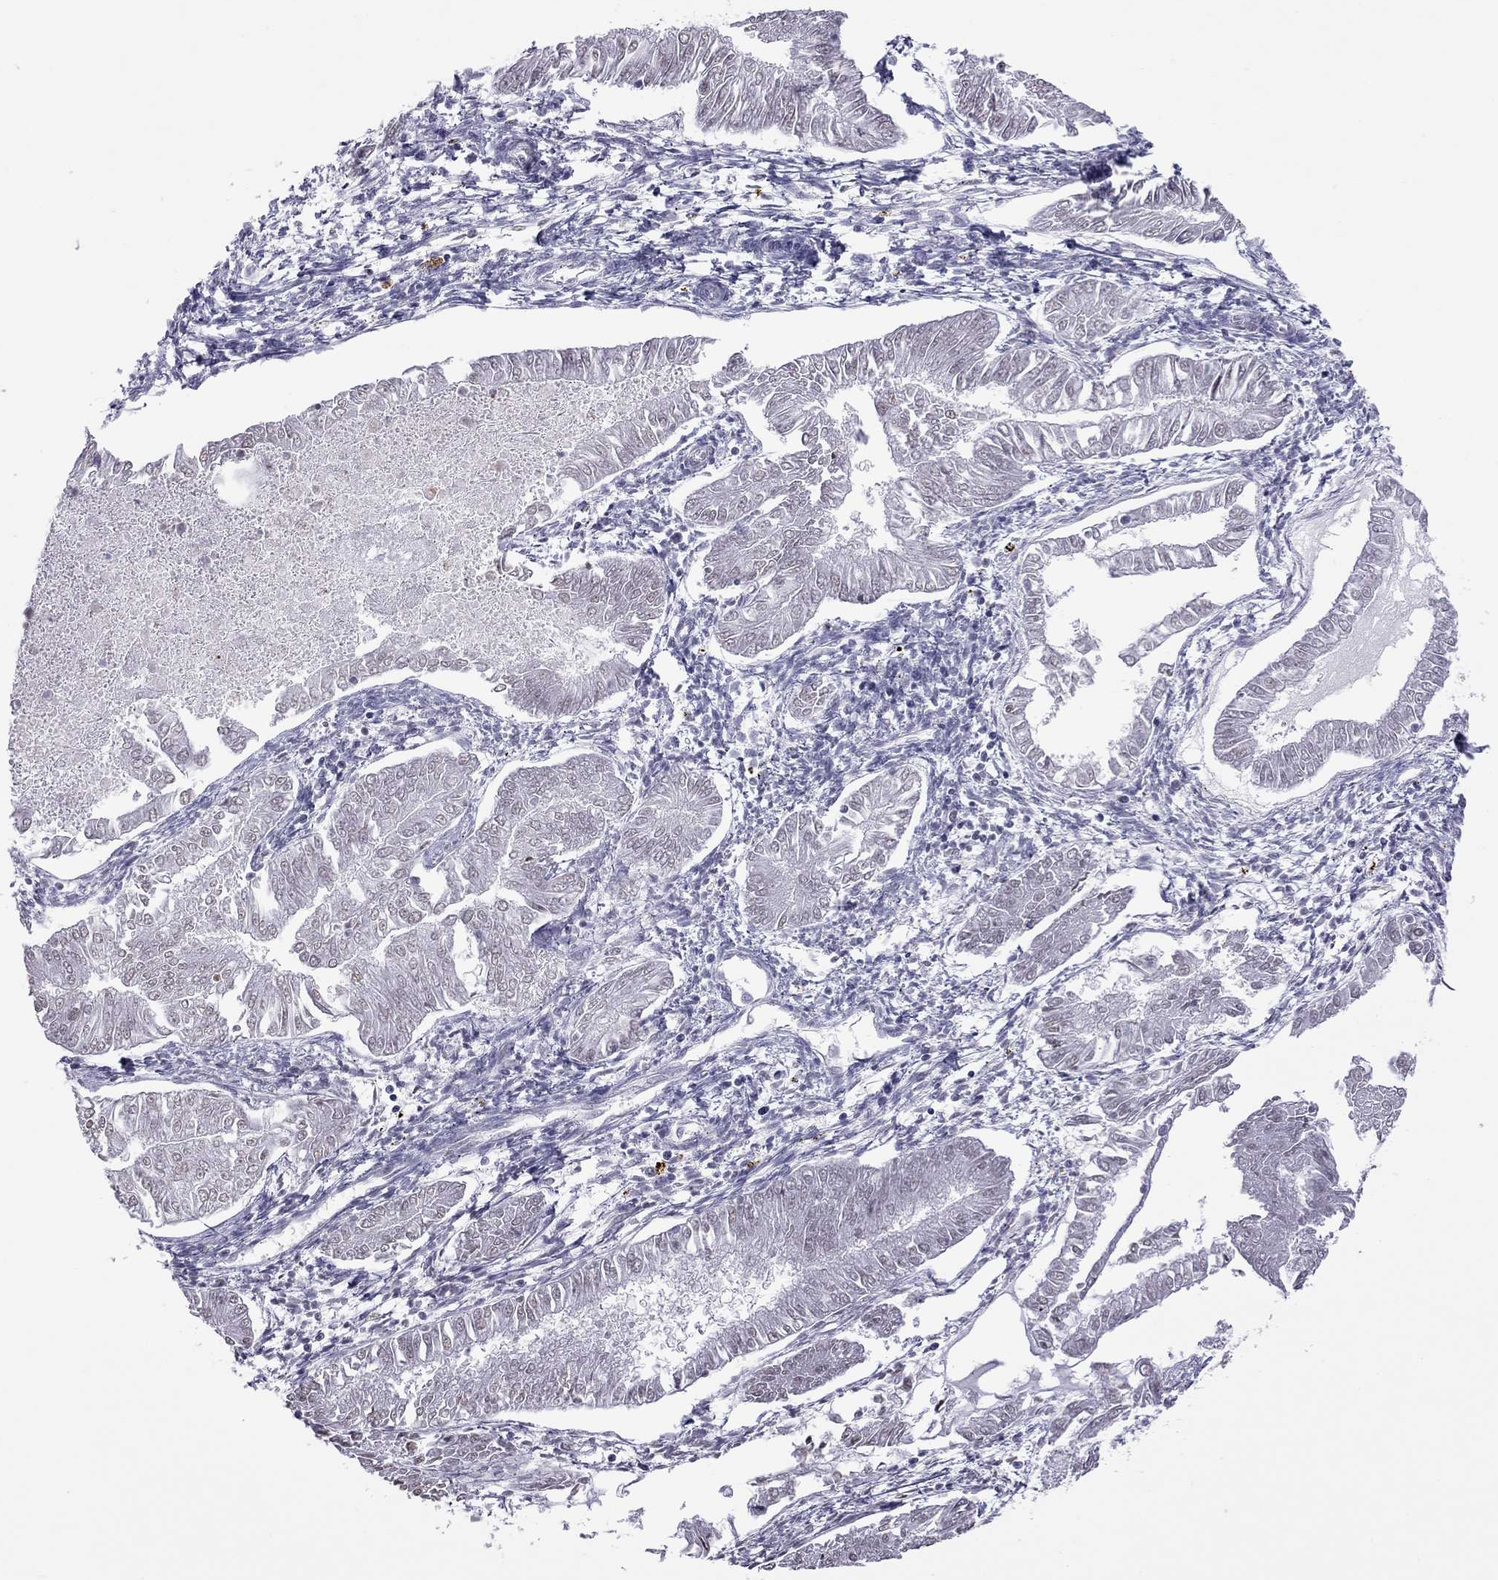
{"staining": {"intensity": "negative", "quantity": "none", "location": "none"}, "tissue": "endometrial cancer", "cell_type": "Tumor cells", "image_type": "cancer", "snomed": [{"axis": "morphology", "description": "Adenocarcinoma, NOS"}, {"axis": "topography", "description": "Endometrium"}], "caption": "Photomicrograph shows no protein expression in tumor cells of adenocarcinoma (endometrial) tissue. (Stains: DAB (3,3'-diaminobenzidine) immunohistochemistry (IHC) with hematoxylin counter stain, Microscopy: brightfield microscopy at high magnification).", "gene": "PPP1R3A", "patient": {"sex": "female", "age": 53}}